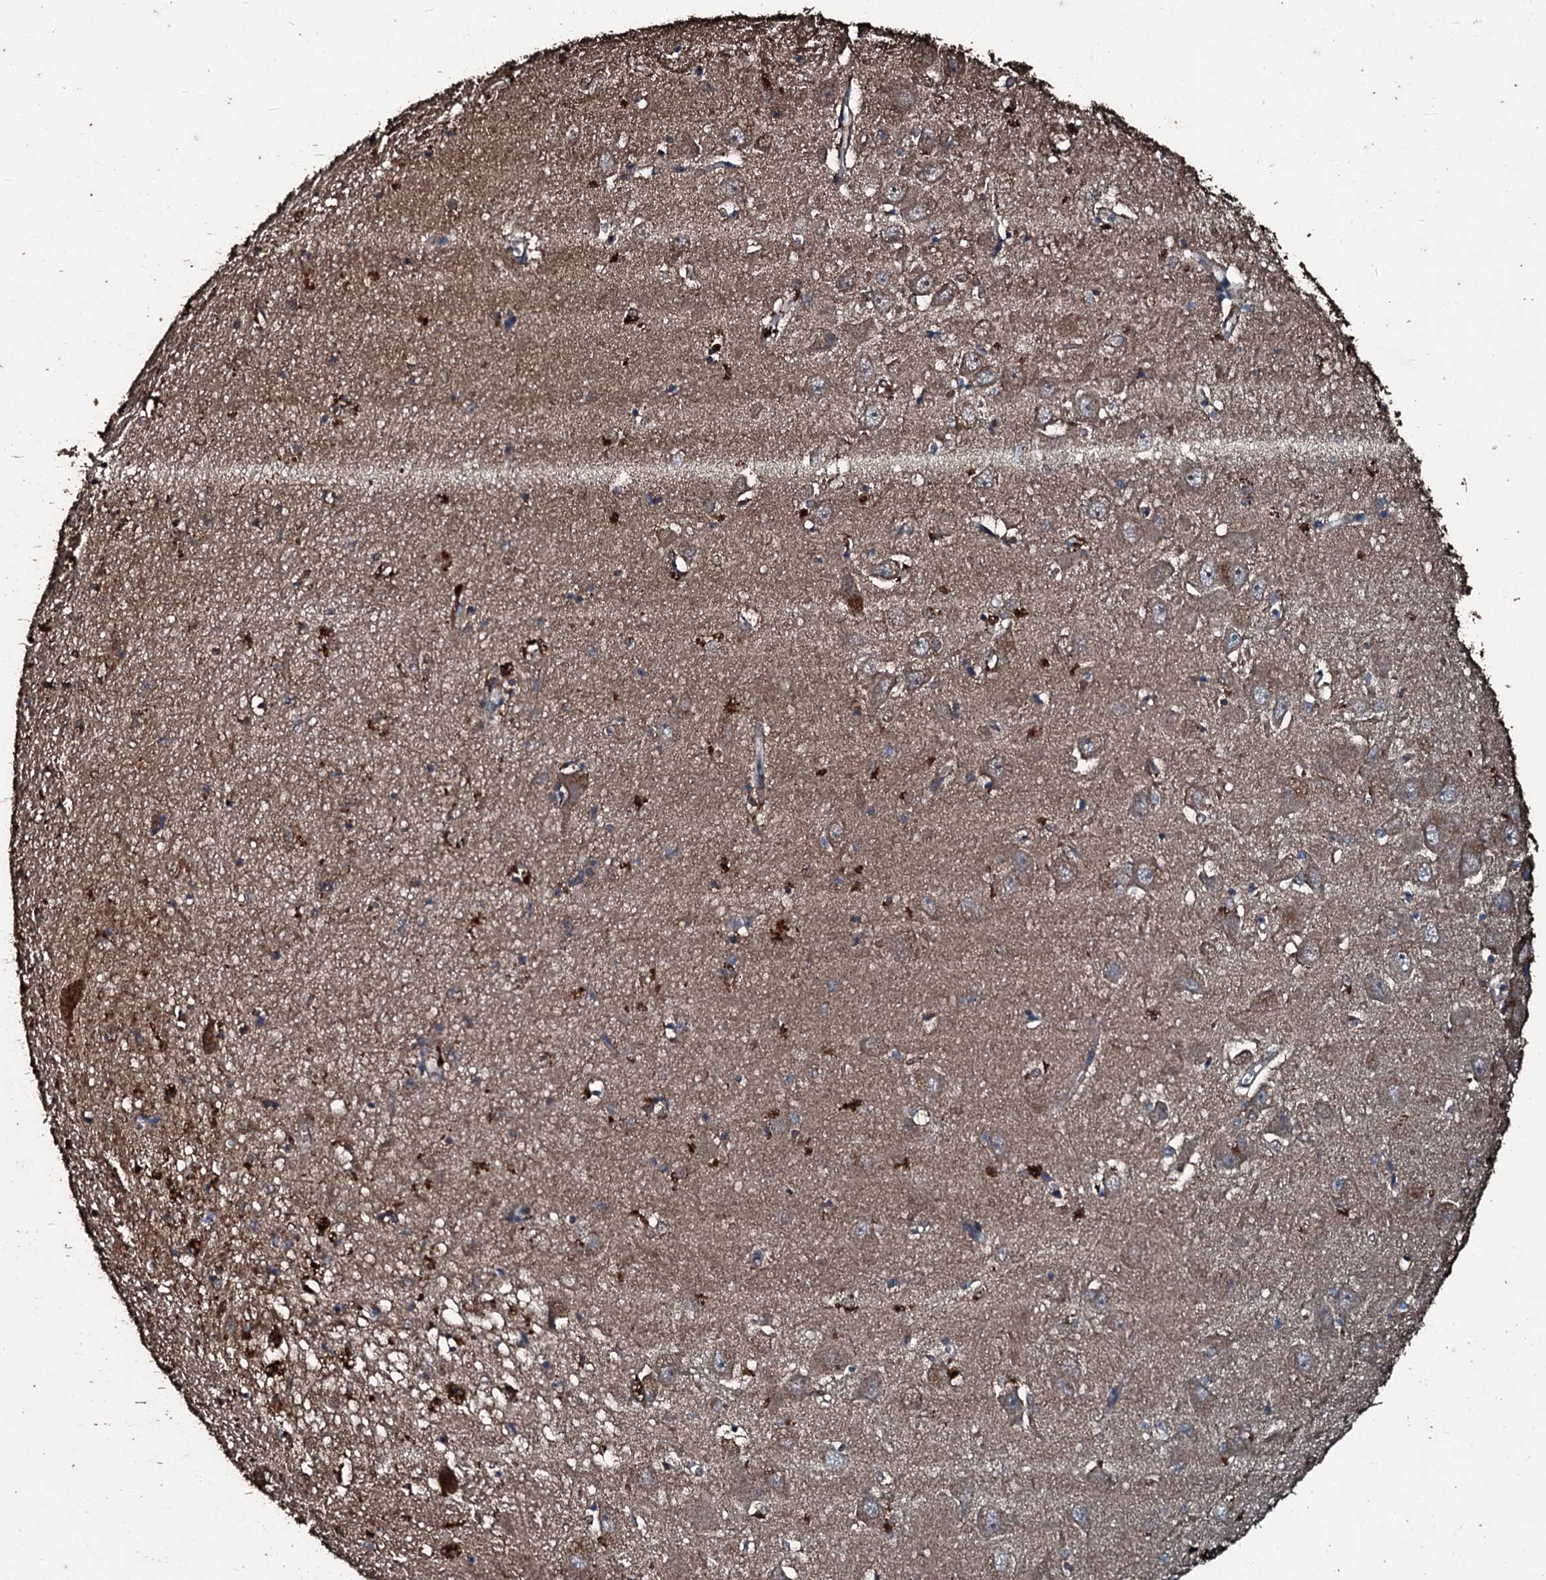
{"staining": {"intensity": "weak", "quantity": "<25%", "location": "cytoplasmic/membranous"}, "tissue": "hippocampus", "cell_type": "Glial cells", "image_type": "normal", "snomed": [{"axis": "morphology", "description": "Normal tissue, NOS"}, {"axis": "topography", "description": "Hippocampus"}], "caption": "Photomicrograph shows no protein staining in glial cells of benign hippocampus. The staining is performed using DAB (3,3'-diaminobenzidine) brown chromogen with nuclei counter-stained in using hematoxylin.", "gene": "FAAP24", "patient": {"sex": "female", "age": 64}}